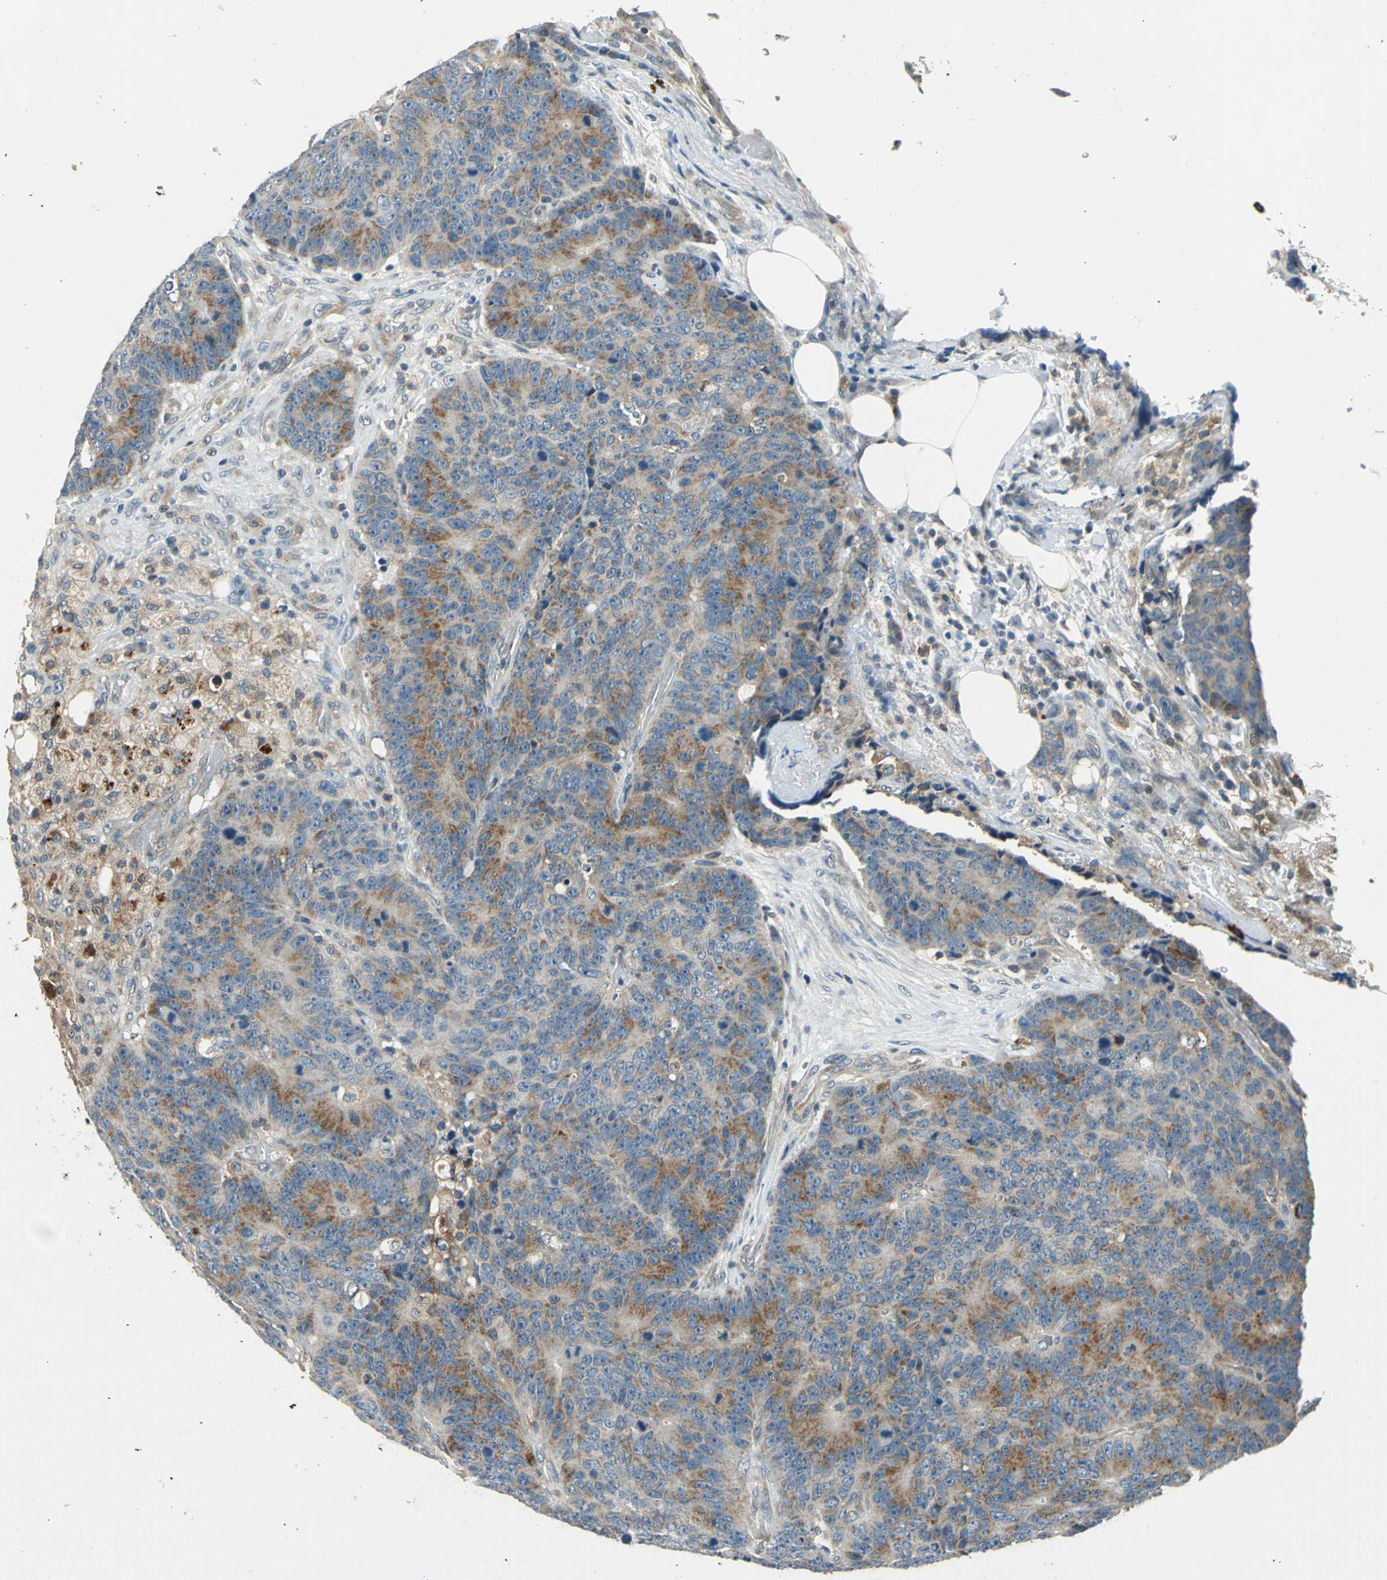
{"staining": {"intensity": "moderate", "quantity": ">75%", "location": "cytoplasmic/membranous"}, "tissue": "colorectal cancer", "cell_type": "Tumor cells", "image_type": "cancer", "snomed": [{"axis": "morphology", "description": "Adenocarcinoma, NOS"}, {"axis": "topography", "description": "Colon"}], "caption": "The histopathology image displays immunohistochemical staining of adenocarcinoma (colorectal). There is moderate cytoplasmic/membranous staining is appreciated in about >75% of tumor cells.", "gene": "SLC19A2", "patient": {"sex": "female", "age": 86}}